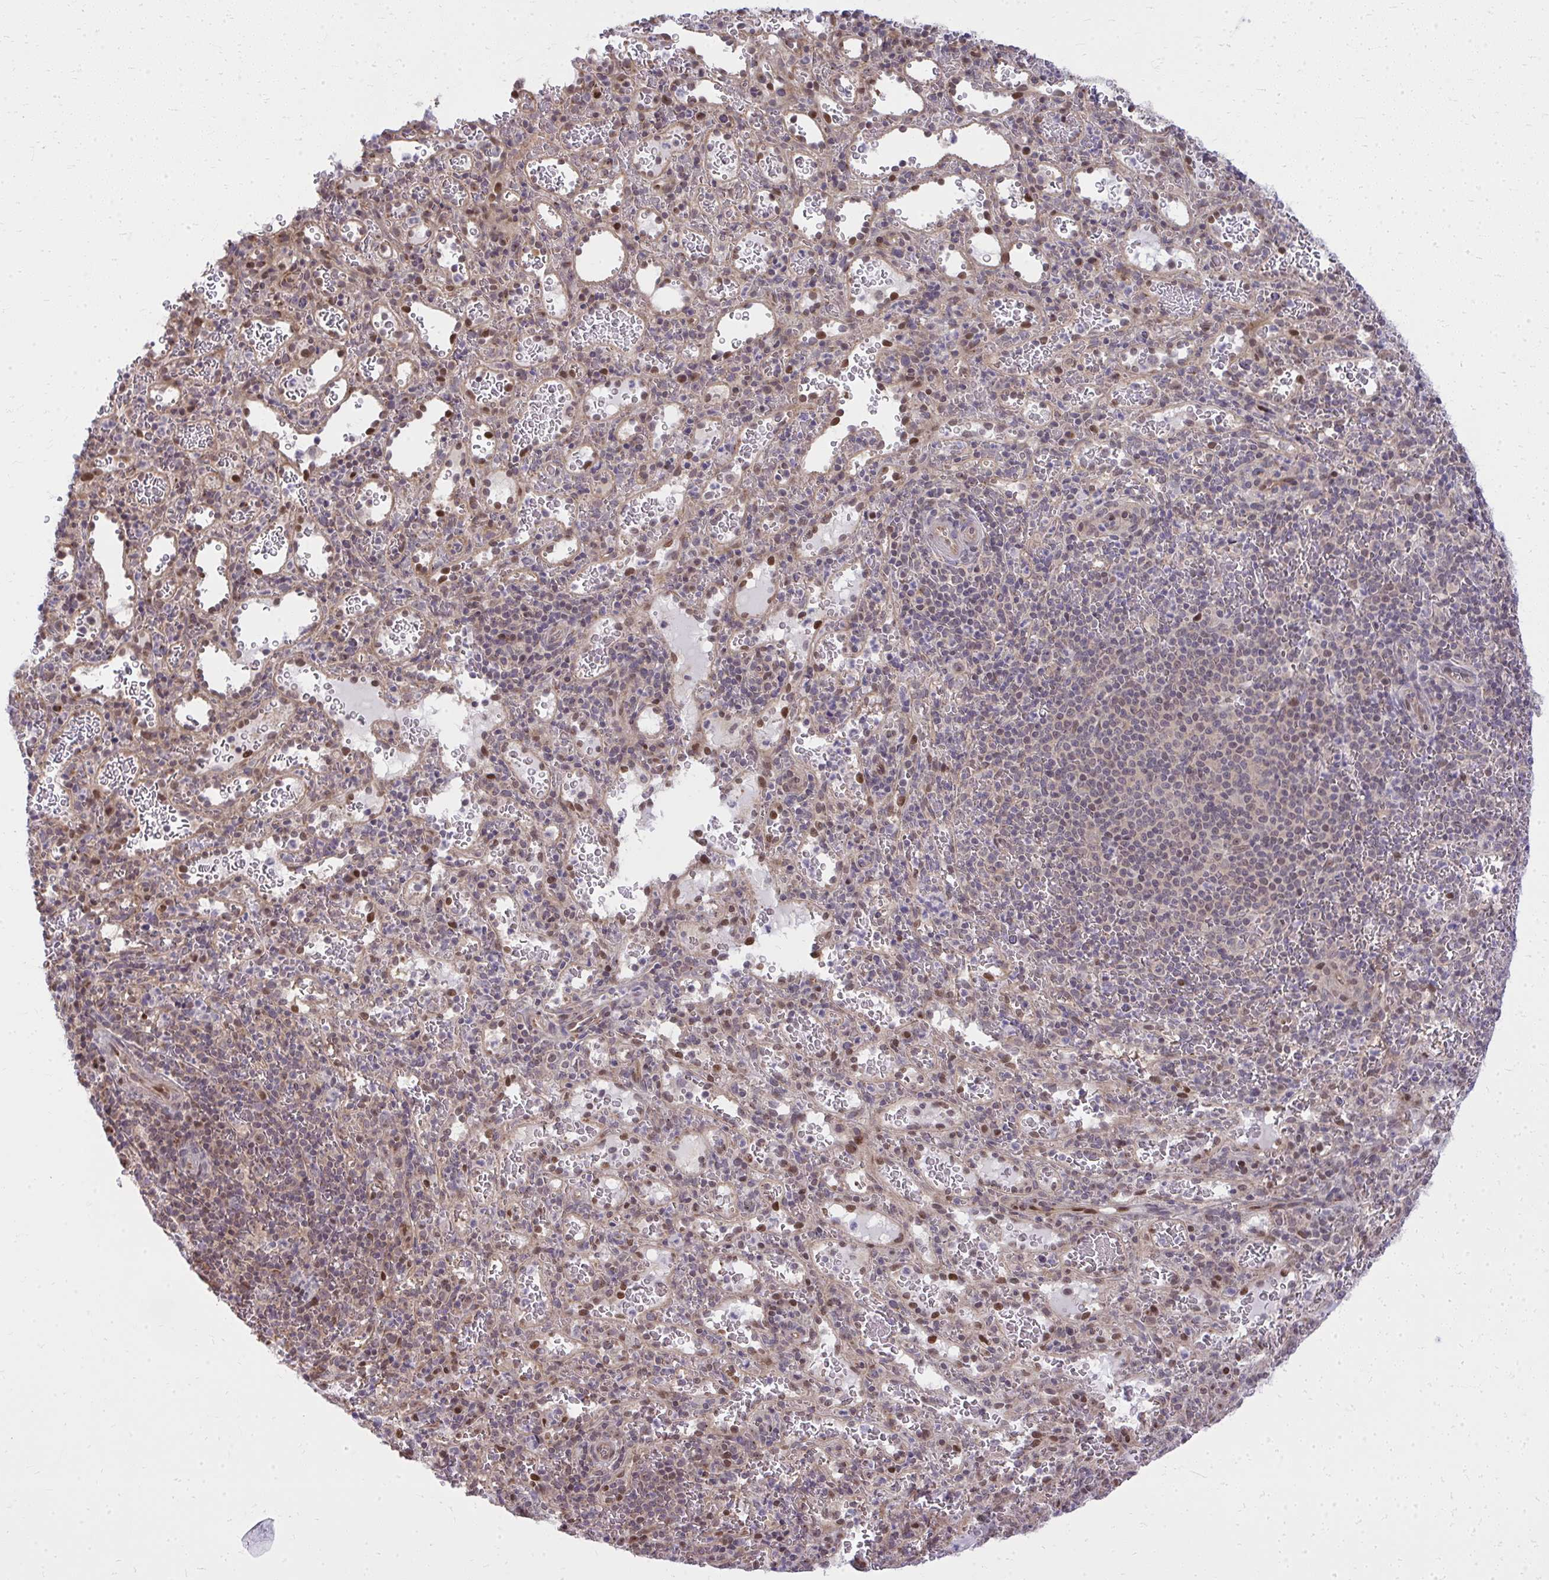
{"staining": {"intensity": "moderate", "quantity": "25%-75%", "location": "nuclear"}, "tissue": "spleen", "cell_type": "Cells in red pulp", "image_type": "normal", "snomed": [{"axis": "morphology", "description": "Normal tissue, NOS"}, {"axis": "topography", "description": "Spleen"}], "caption": "About 25%-75% of cells in red pulp in unremarkable spleen exhibit moderate nuclear protein expression as visualized by brown immunohistochemical staining.", "gene": "PIGY", "patient": {"sex": "male", "age": 57}}